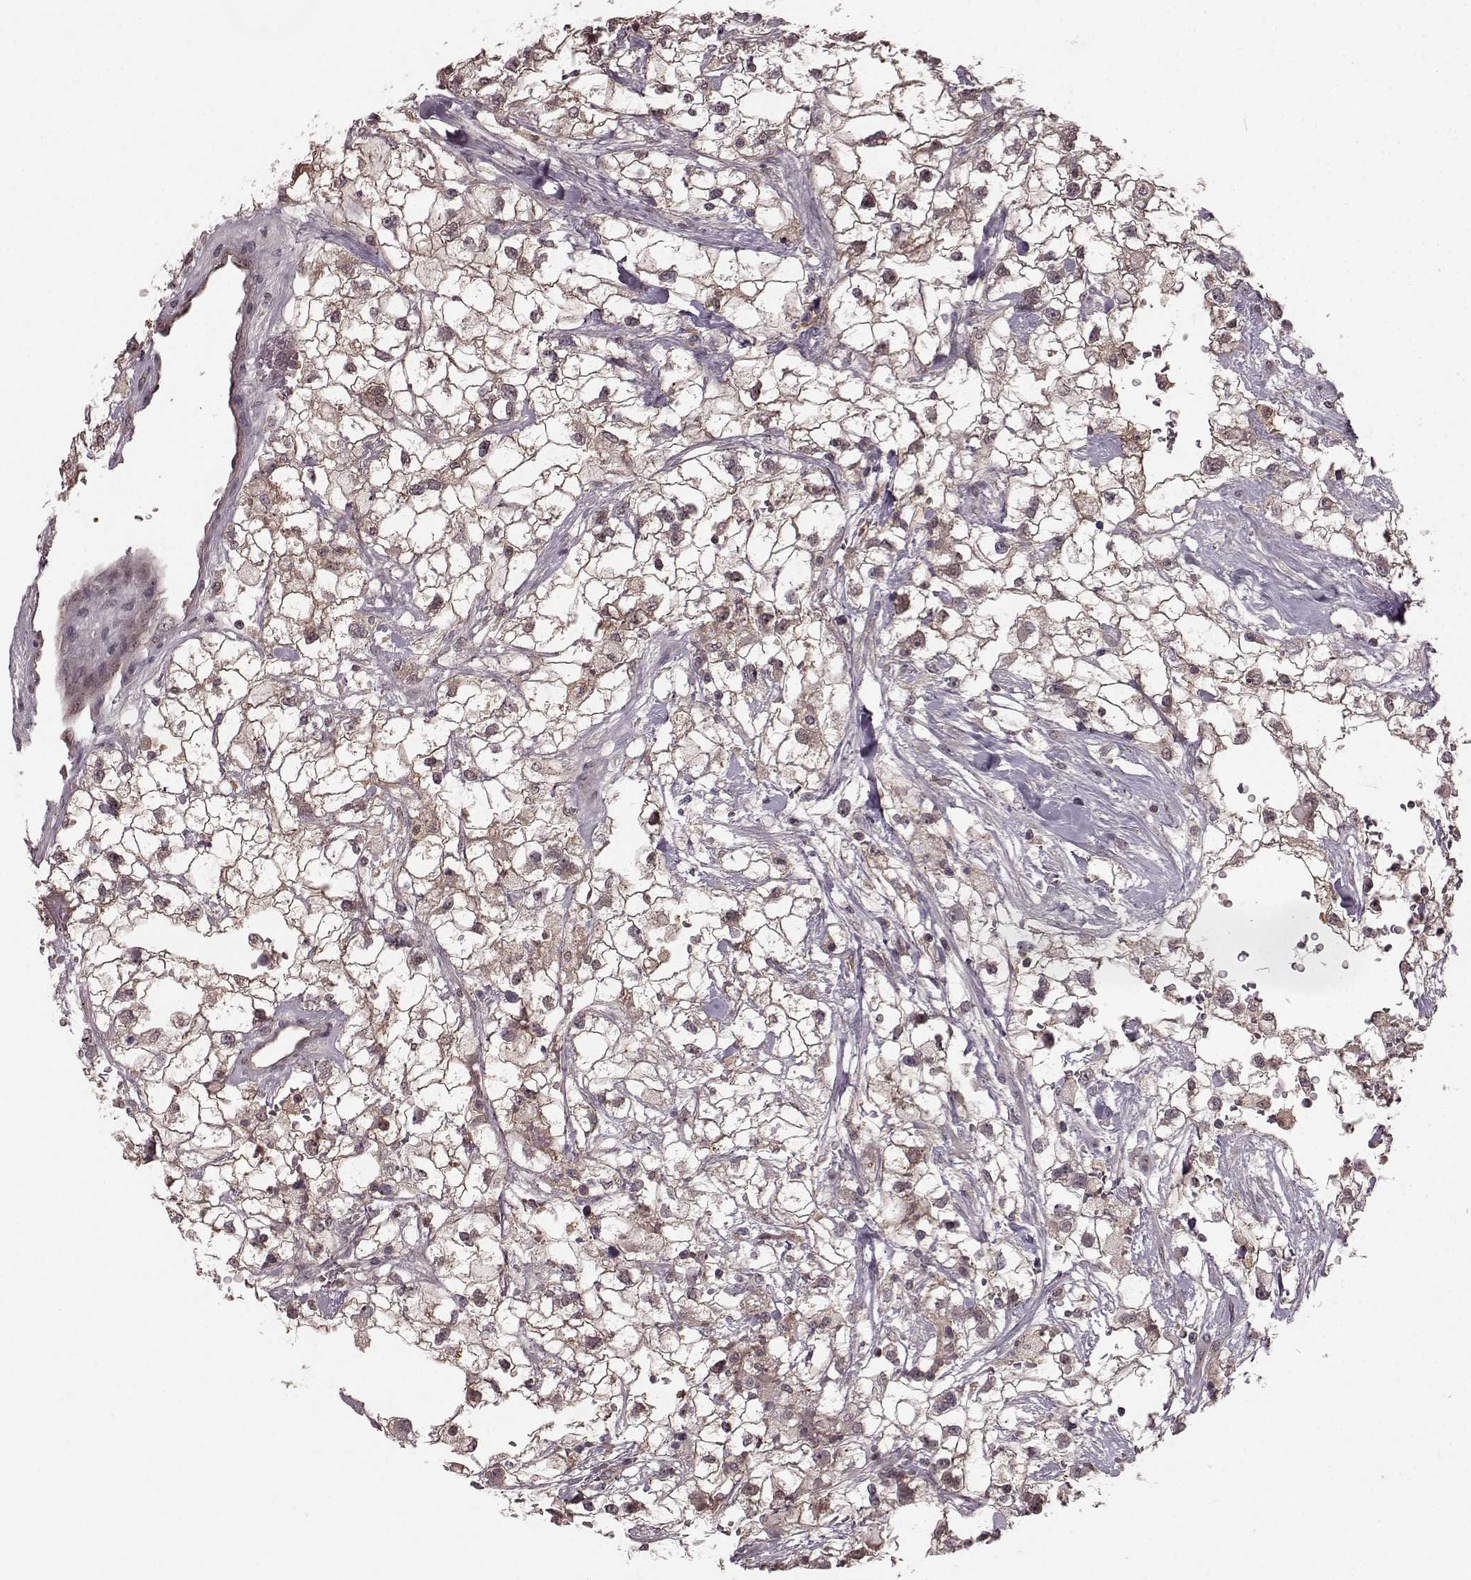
{"staining": {"intensity": "negative", "quantity": "none", "location": "none"}, "tissue": "renal cancer", "cell_type": "Tumor cells", "image_type": "cancer", "snomed": [{"axis": "morphology", "description": "Adenocarcinoma, NOS"}, {"axis": "topography", "description": "Kidney"}], "caption": "High magnification brightfield microscopy of renal adenocarcinoma stained with DAB (3,3'-diaminobenzidine) (brown) and counterstained with hematoxylin (blue): tumor cells show no significant positivity.", "gene": "GSS", "patient": {"sex": "male", "age": 59}}